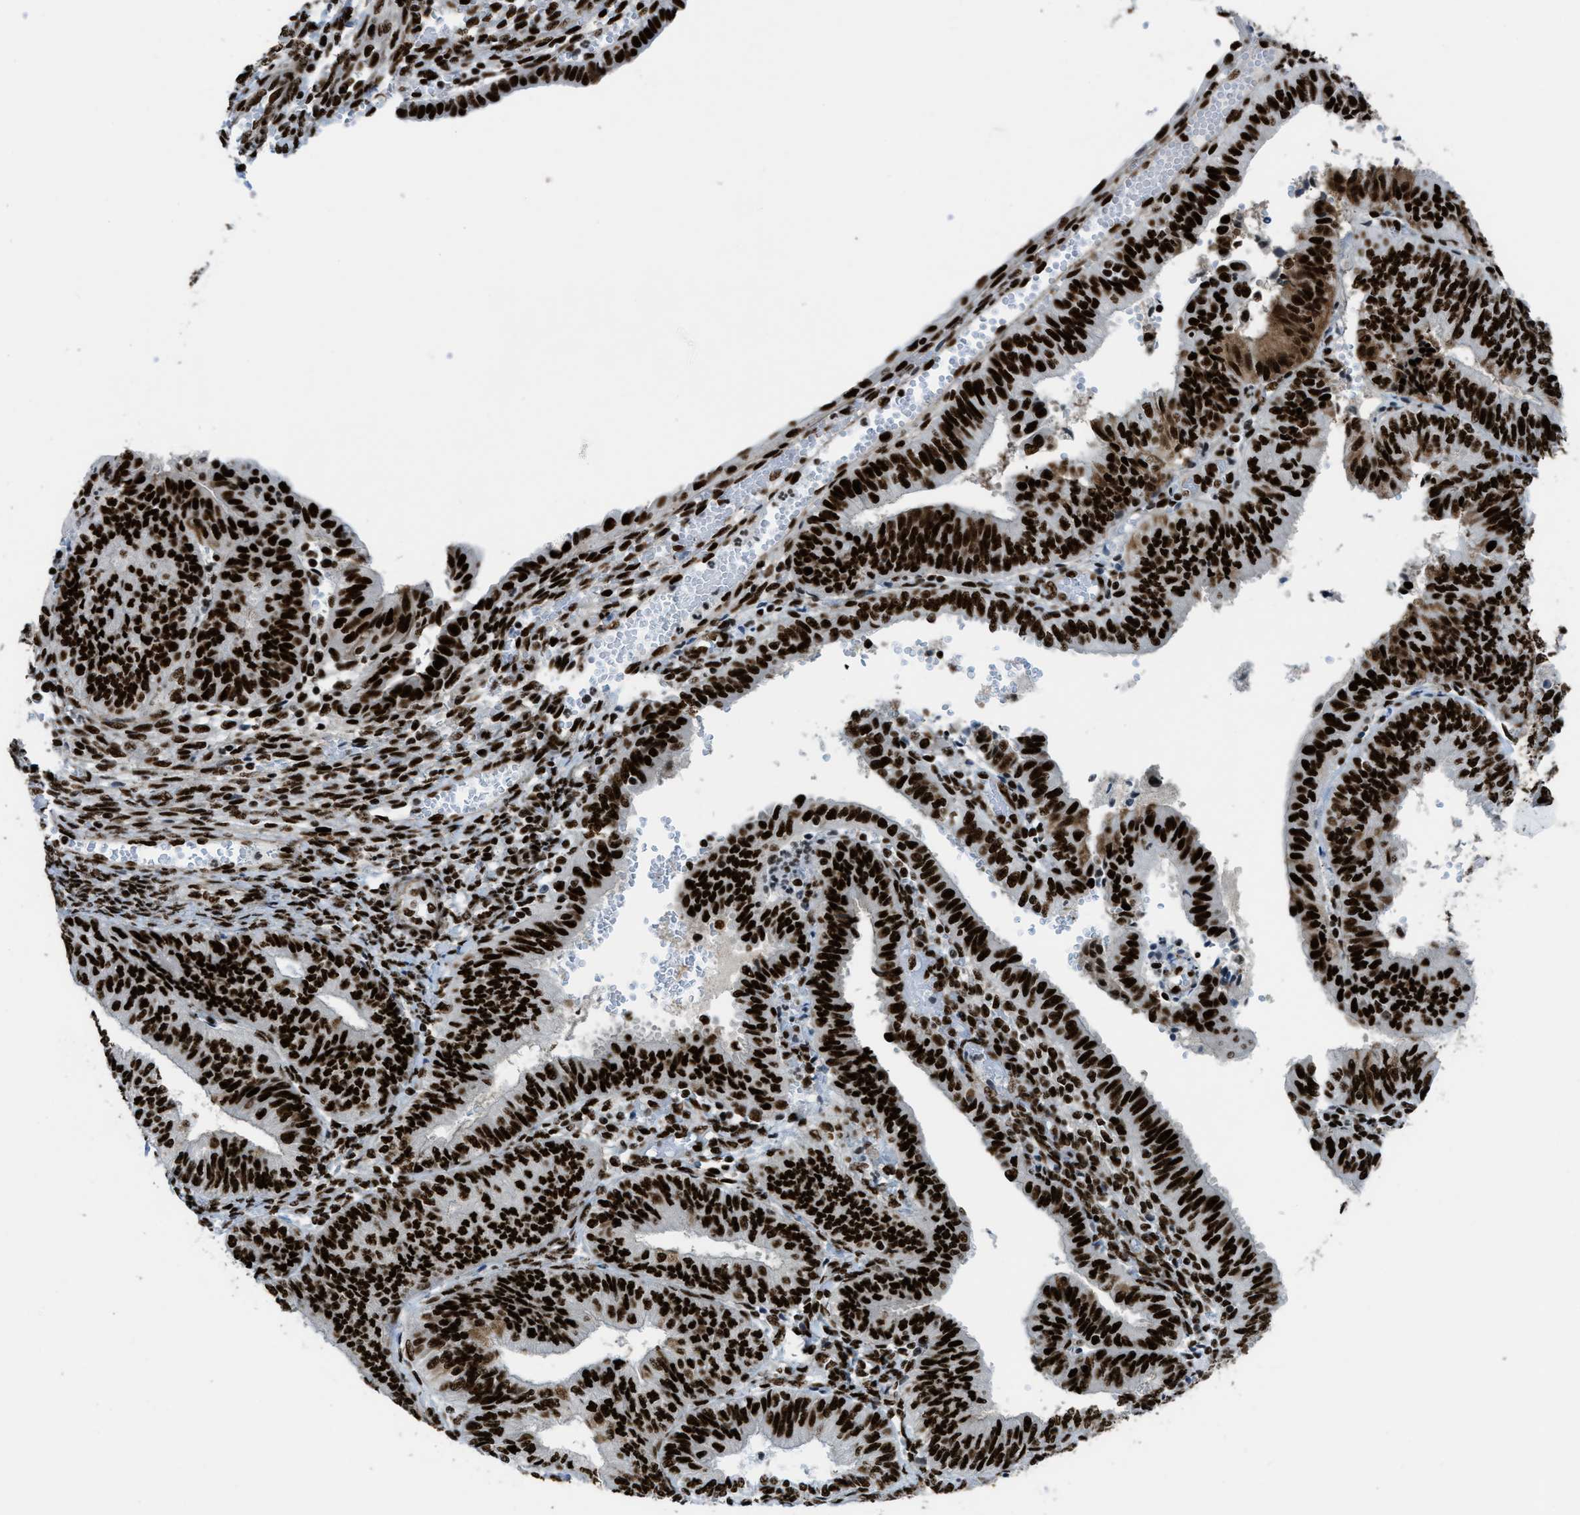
{"staining": {"intensity": "strong", "quantity": ">75%", "location": "nuclear"}, "tissue": "endometrial cancer", "cell_type": "Tumor cells", "image_type": "cancer", "snomed": [{"axis": "morphology", "description": "Adenocarcinoma, NOS"}, {"axis": "topography", "description": "Endometrium"}], "caption": "A high amount of strong nuclear positivity is appreciated in about >75% of tumor cells in endometrial cancer tissue.", "gene": "ZNF207", "patient": {"sex": "female", "age": 58}}